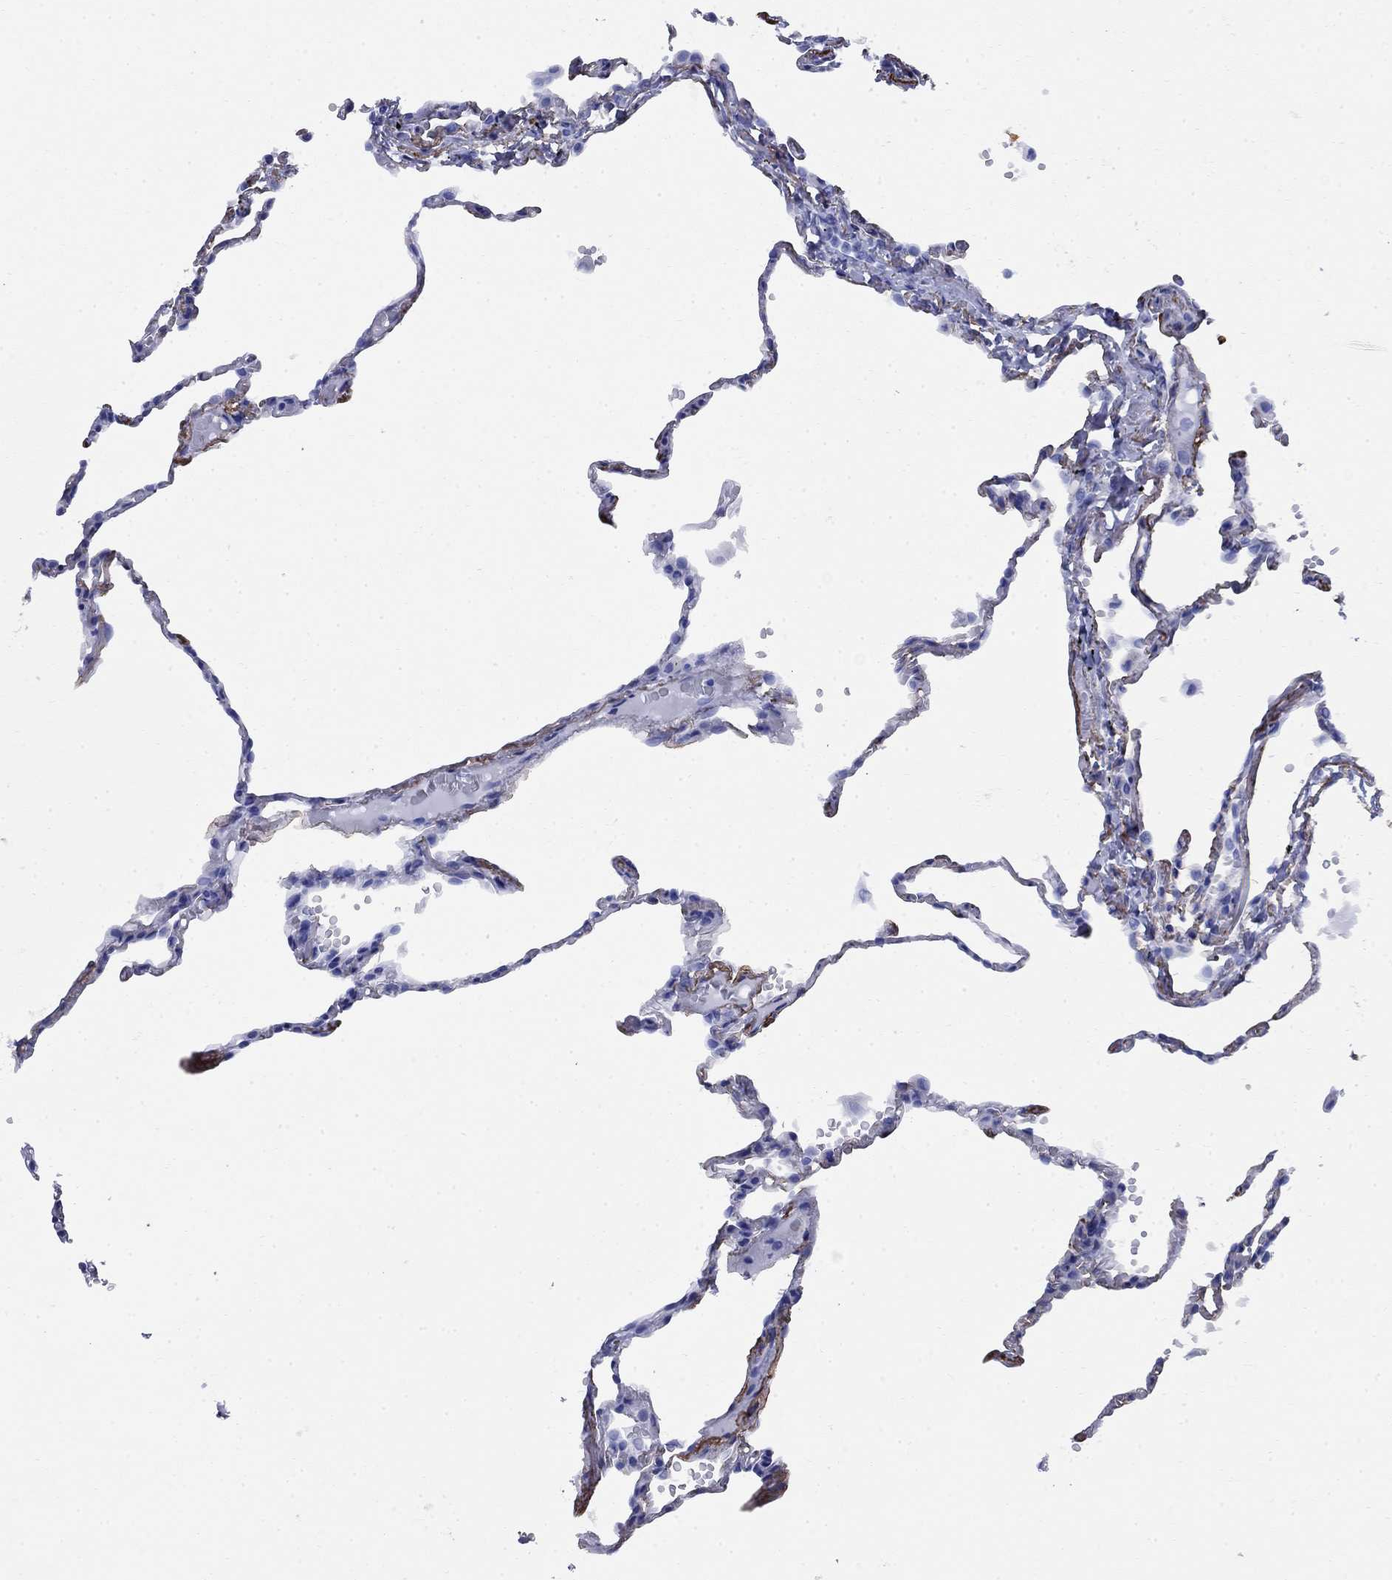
{"staining": {"intensity": "negative", "quantity": "none", "location": "none"}, "tissue": "lung", "cell_type": "Alveolar cells", "image_type": "normal", "snomed": [{"axis": "morphology", "description": "Normal tissue, NOS"}, {"axis": "topography", "description": "Lung"}], "caption": "Immunohistochemistry (IHC) image of benign lung: human lung stained with DAB (3,3'-diaminobenzidine) shows no significant protein staining in alveolar cells.", "gene": "VTN", "patient": {"sex": "male", "age": 78}}